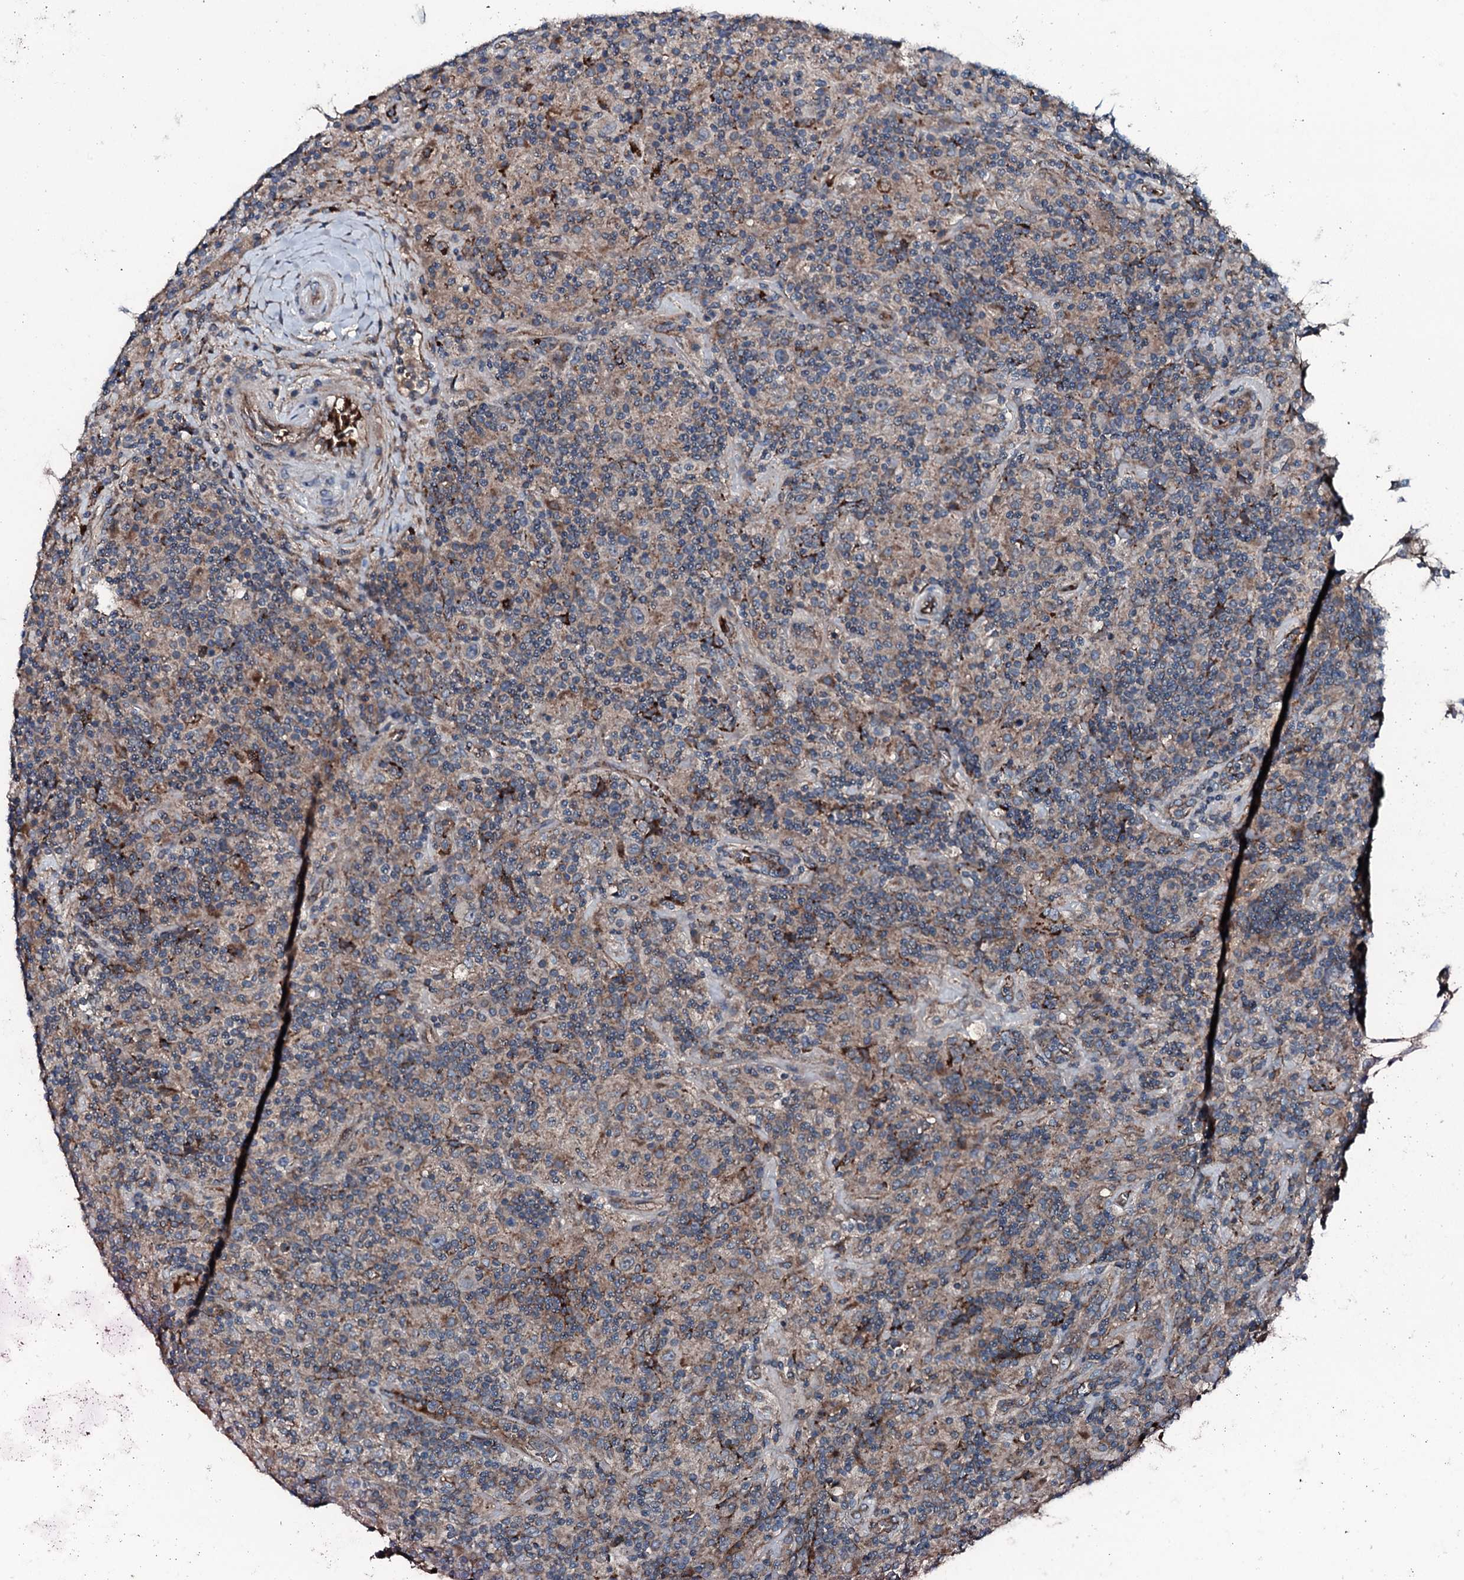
{"staining": {"intensity": "negative", "quantity": "none", "location": "none"}, "tissue": "lymphoma", "cell_type": "Tumor cells", "image_type": "cancer", "snomed": [{"axis": "morphology", "description": "Hodgkin's disease, NOS"}, {"axis": "topography", "description": "Lymph node"}], "caption": "This is an immunohistochemistry photomicrograph of Hodgkin's disease. There is no staining in tumor cells.", "gene": "TRIM7", "patient": {"sex": "male", "age": 70}}